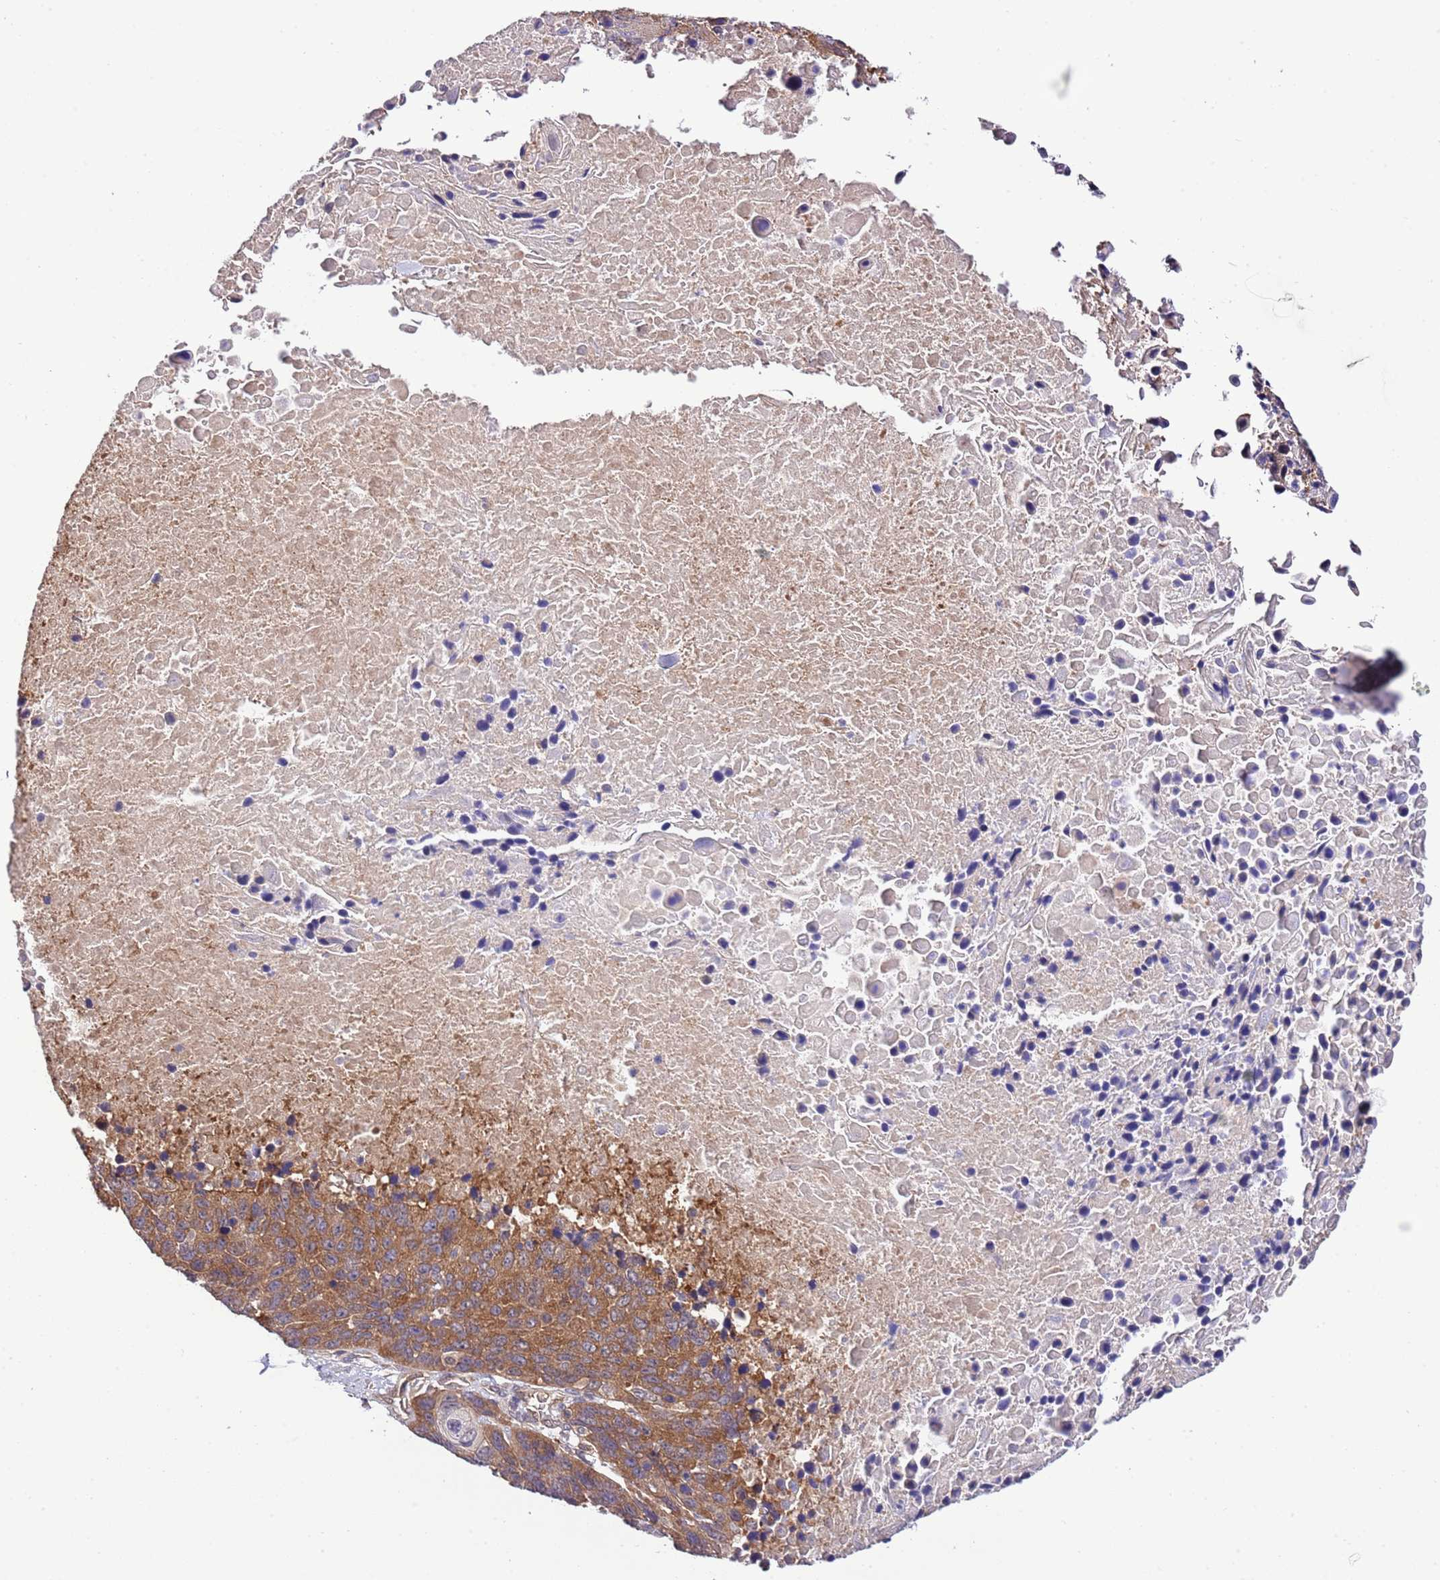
{"staining": {"intensity": "moderate", "quantity": ">75%", "location": "cytoplasmic/membranous"}, "tissue": "lung cancer", "cell_type": "Tumor cells", "image_type": "cancer", "snomed": [{"axis": "morphology", "description": "Normal tissue, NOS"}, {"axis": "morphology", "description": "Squamous cell carcinoma, NOS"}, {"axis": "topography", "description": "Lymph node"}, {"axis": "topography", "description": "Lung"}], "caption": "Tumor cells reveal moderate cytoplasmic/membranous positivity in approximately >75% of cells in lung cancer.", "gene": "DONSON", "patient": {"sex": "male", "age": 66}}